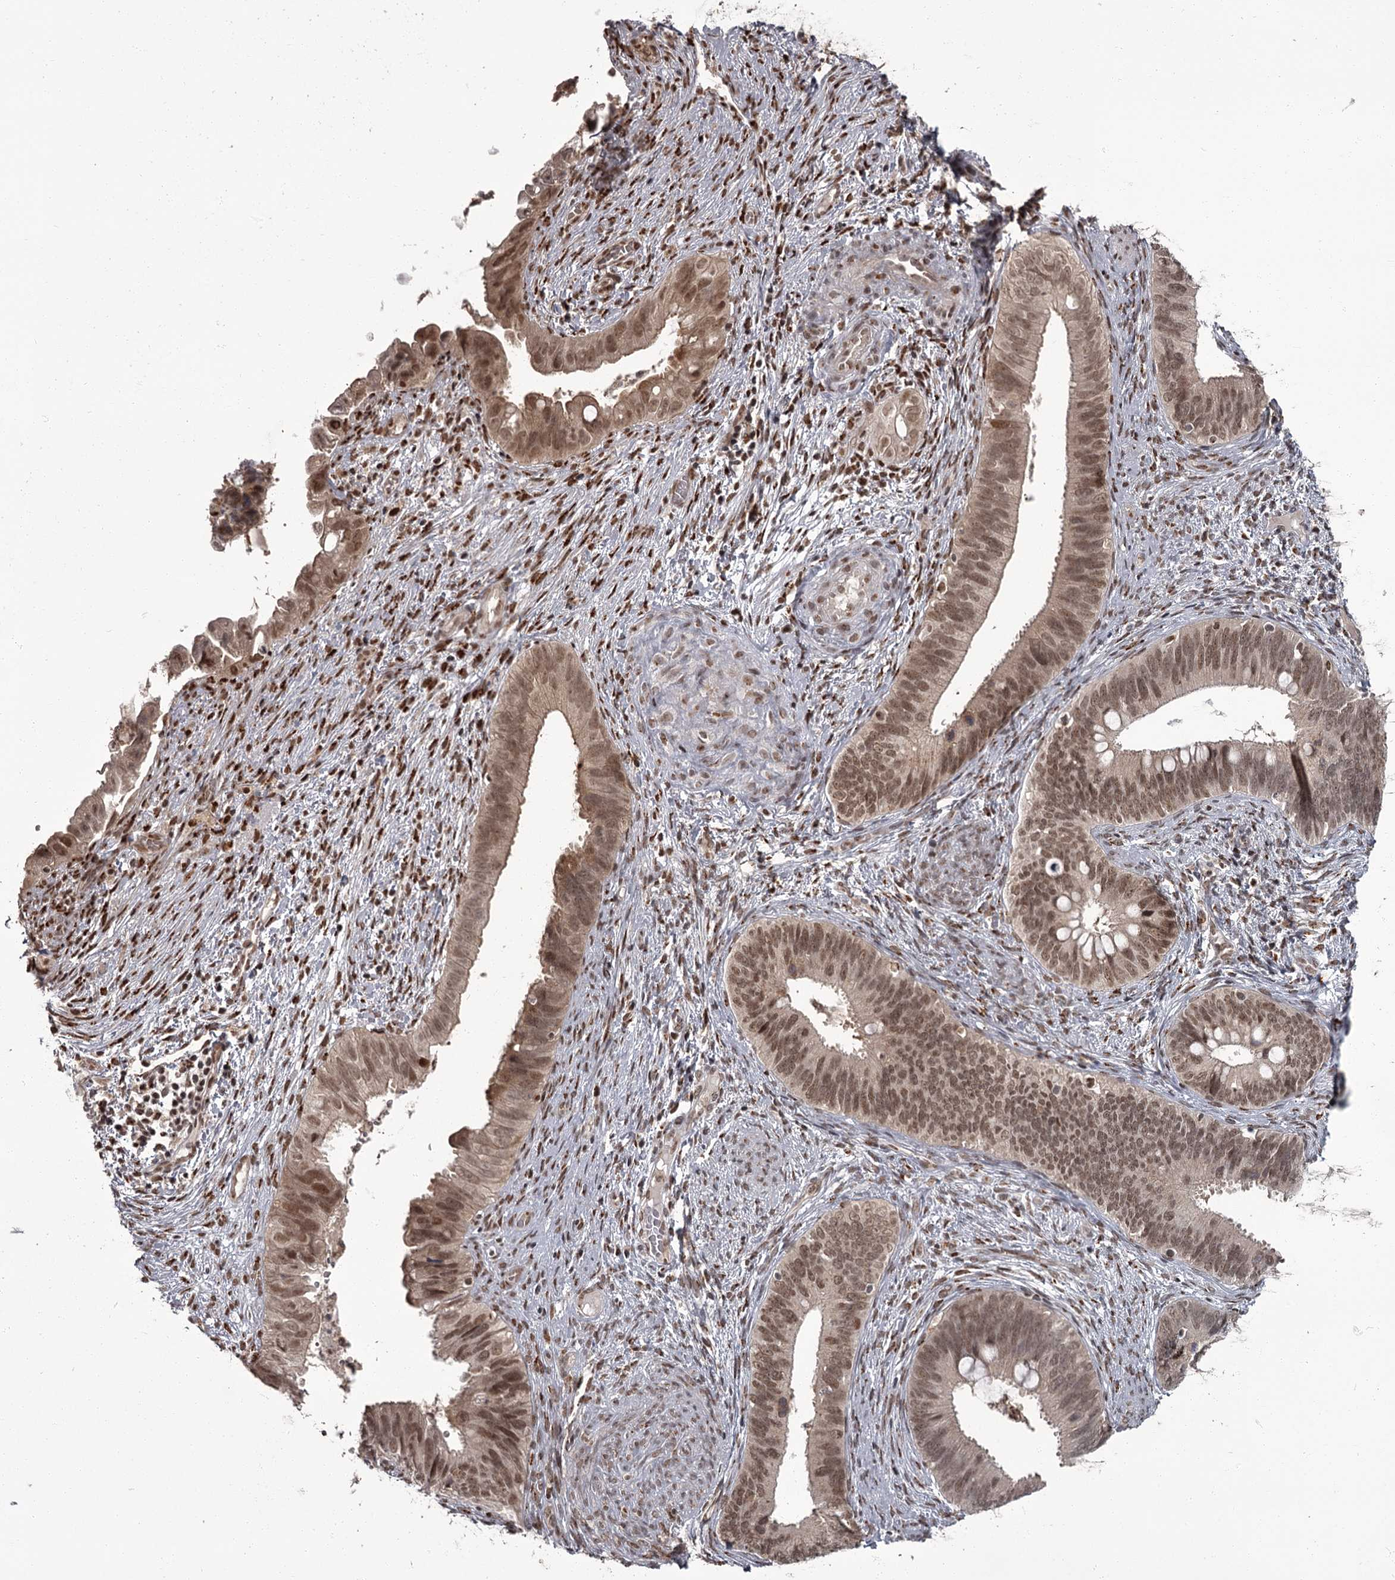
{"staining": {"intensity": "moderate", "quantity": ">75%", "location": "nuclear"}, "tissue": "cervical cancer", "cell_type": "Tumor cells", "image_type": "cancer", "snomed": [{"axis": "morphology", "description": "Adenocarcinoma, NOS"}, {"axis": "topography", "description": "Cervix"}], "caption": "IHC micrograph of neoplastic tissue: cervical adenocarcinoma stained using immunohistochemistry (IHC) exhibits medium levels of moderate protein expression localized specifically in the nuclear of tumor cells, appearing as a nuclear brown color.", "gene": "CEP83", "patient": {"sex": "female", "age": 42}}